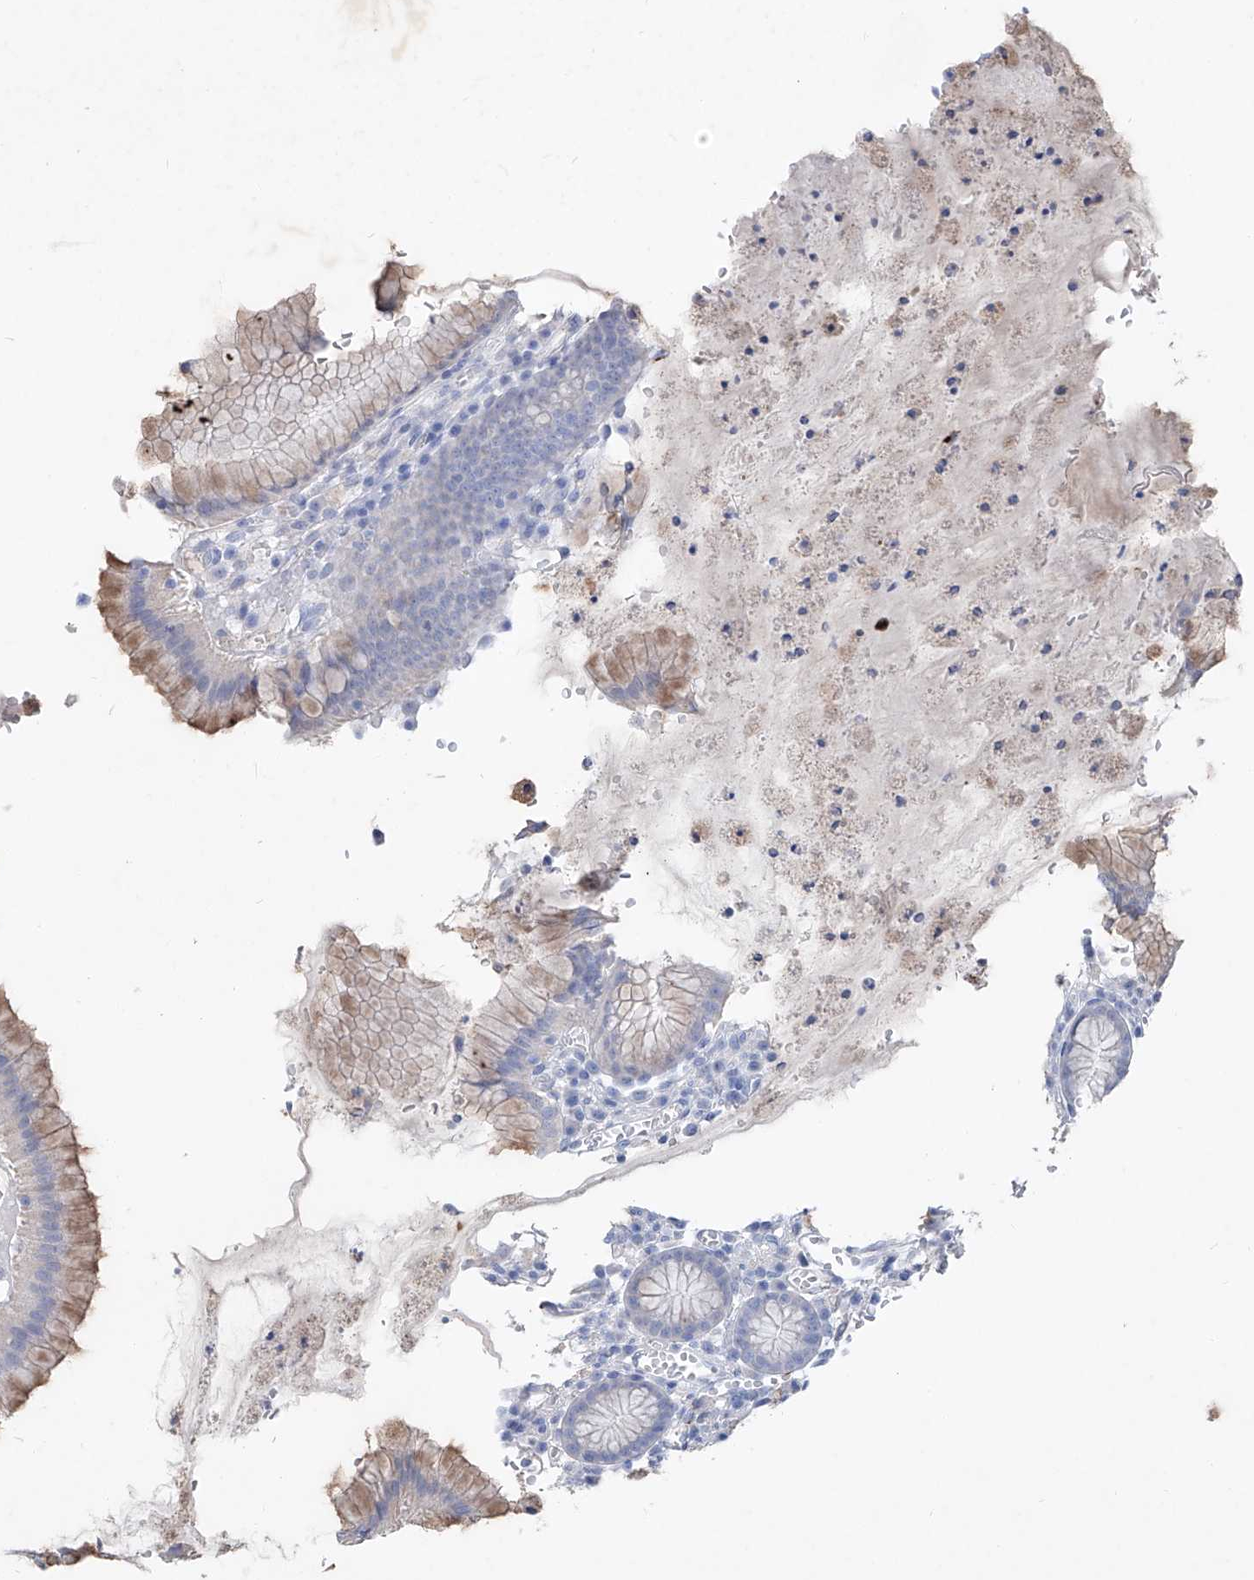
{"staining": {"intensity": "moderate", "quantity": "<25%", "location": "cytoplasmic/membranous"}, "tissue": "stomach", "cell_type": "Glandular cells", "image_type": "normal", "snomed": [{"axis": "morphology", "description": "Normal tissue, NOS"}, {"axis": "topography", "description": "Stomach"}], "caption": "Immunohistochemical staining of normal human stomach exhibits moderate cytoplasmic/membranous protein expression in about <25% of glandular cells.", "gene": "FRS3", "patient": {"sex": "male", "age": 55}}